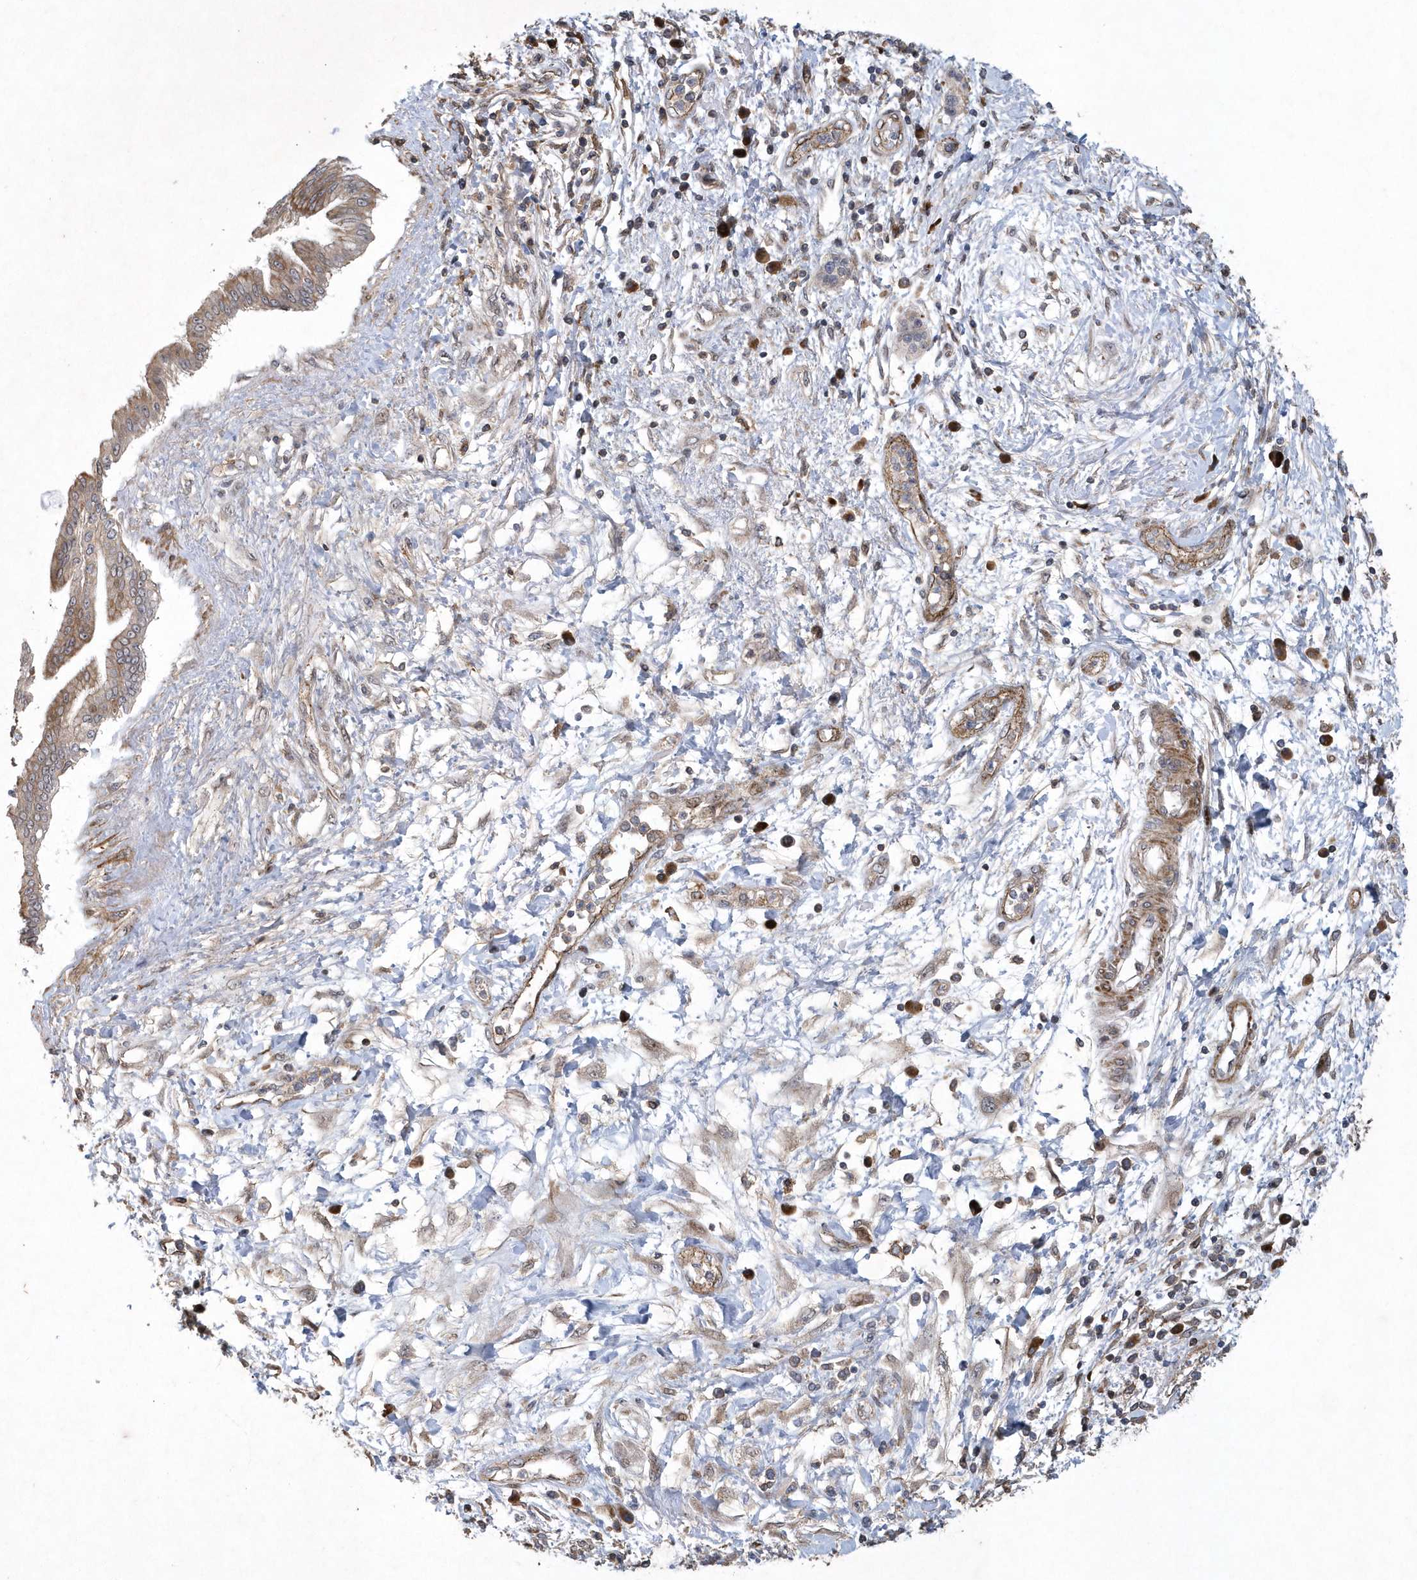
{"staining": {"intensity": "moderate", "quantity": ">75%", "location": "cytoplasmic/membranous"}, "tissue": "pancreatic cancer", "cell_type": "Tumor cells", "image_type": "cancer", "snomed": [{"axis": "morphology", "description": "Adenocarcinoma, NOS"}, {"axis": "topography", "description": "Pancreas"}], "caption": "The histopathology image reveals a brown stain indicating the presence of a protein in the cytoplasmic/membranous of tumor cells in pancreatic cancer. (IHC, brightfield microscopy, high magnification).", "gene": "N4BP2", "patient": {"sex": "female", "age": 56}}